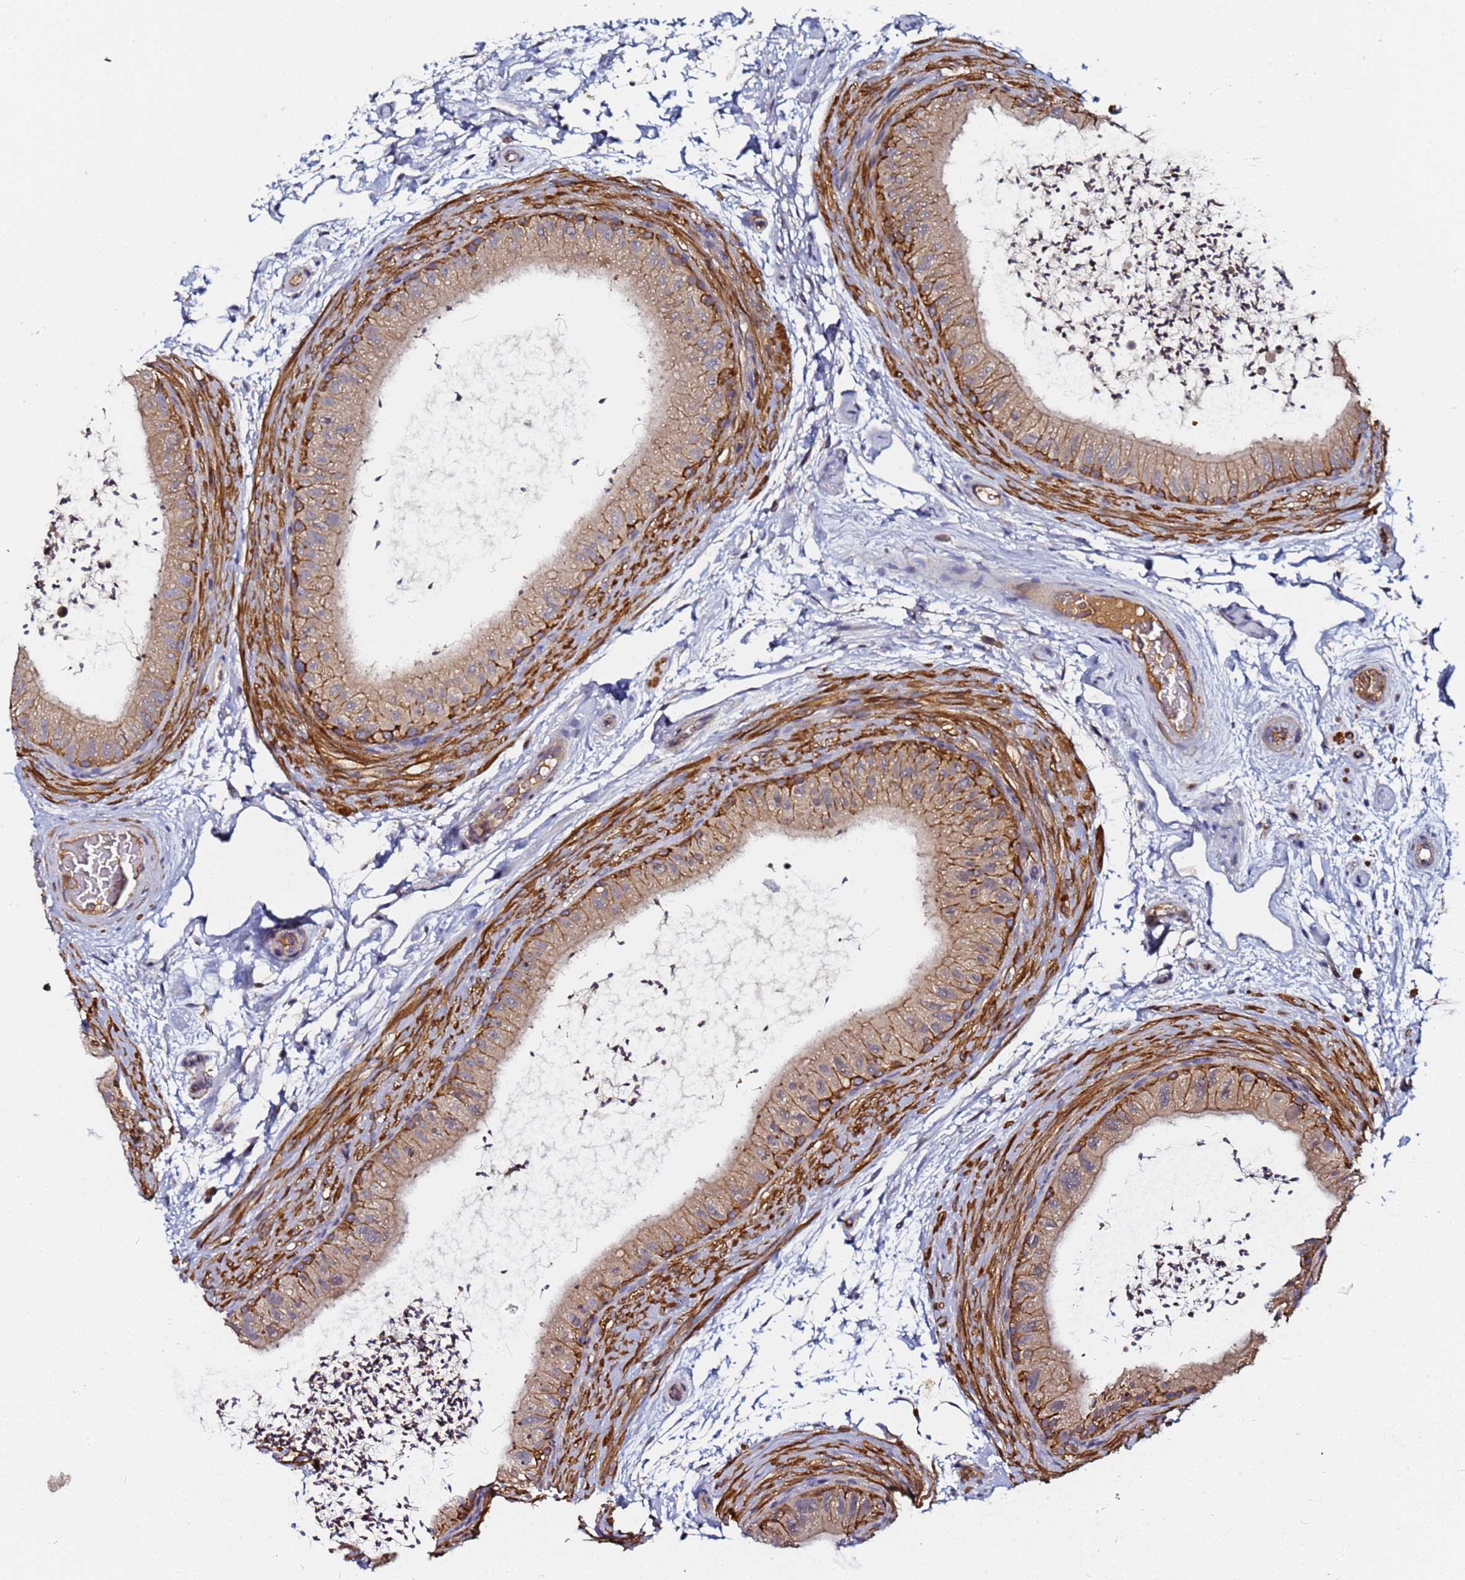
{"staining": {"intensity": "moderate", "quantity": ">75%", "location": "cytoplasmic/membranous"}, "tissue": "epididymis", "cell_type": "Glandular cells", "image_type": "normal", "snomed": [{"axis": "morphology", "description": "Normal tissue, NOS"}, {"axis": "topography", "description": "Epididymis"}], "caption": "The histopathology image exhibits immunohistochemical staining of normal epididymis. There is moderate cytoplasmic/membranous expression is identified in about >75% of glandular cells.", "gene": "LRRC69", "patient": {"sex": "male", "age": 50}}